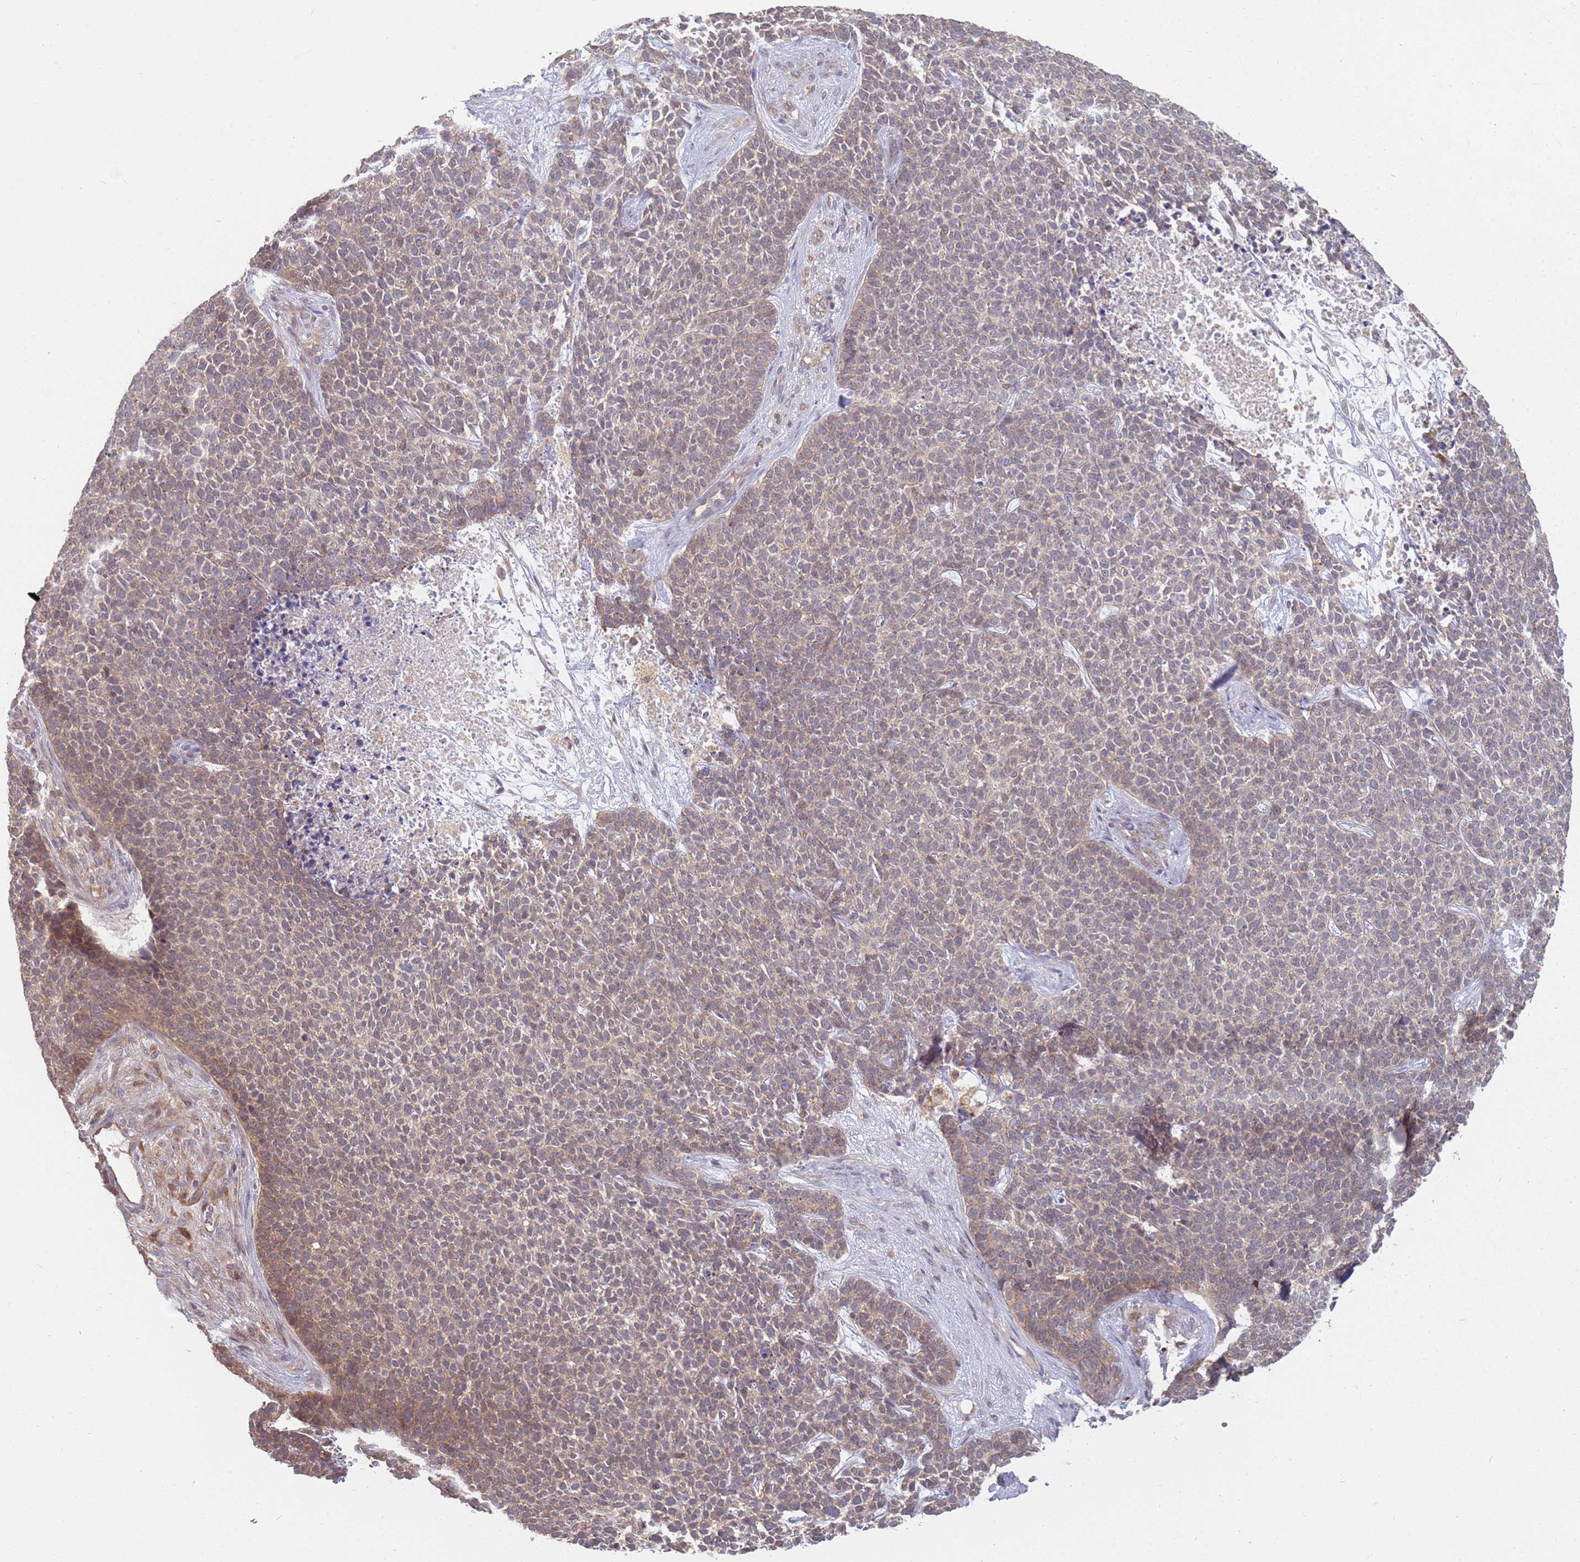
{"staining": {"intensity": "weak", "quantity": "25%-75%", "location": "cytoplasmic/membranous"}, "tissue": "skin cancer", "cell_type": "Tumor cells", "image_type": "cancer", "snomed": [{"axis": "morphology", "description": "Basal cell carcinoma"}, {"axis": "topography", "description": "Skin"}], "caption": "A micrograph showing weak cytoplasmic/membranous positivity in approximately 25%-75% of tumor cells in skin cancer (basal cell carcinoma), as visualized by brown immunohistochemical staining.", "gene": "MPEG1", "patient": {"sex": "female", "age": 84}}